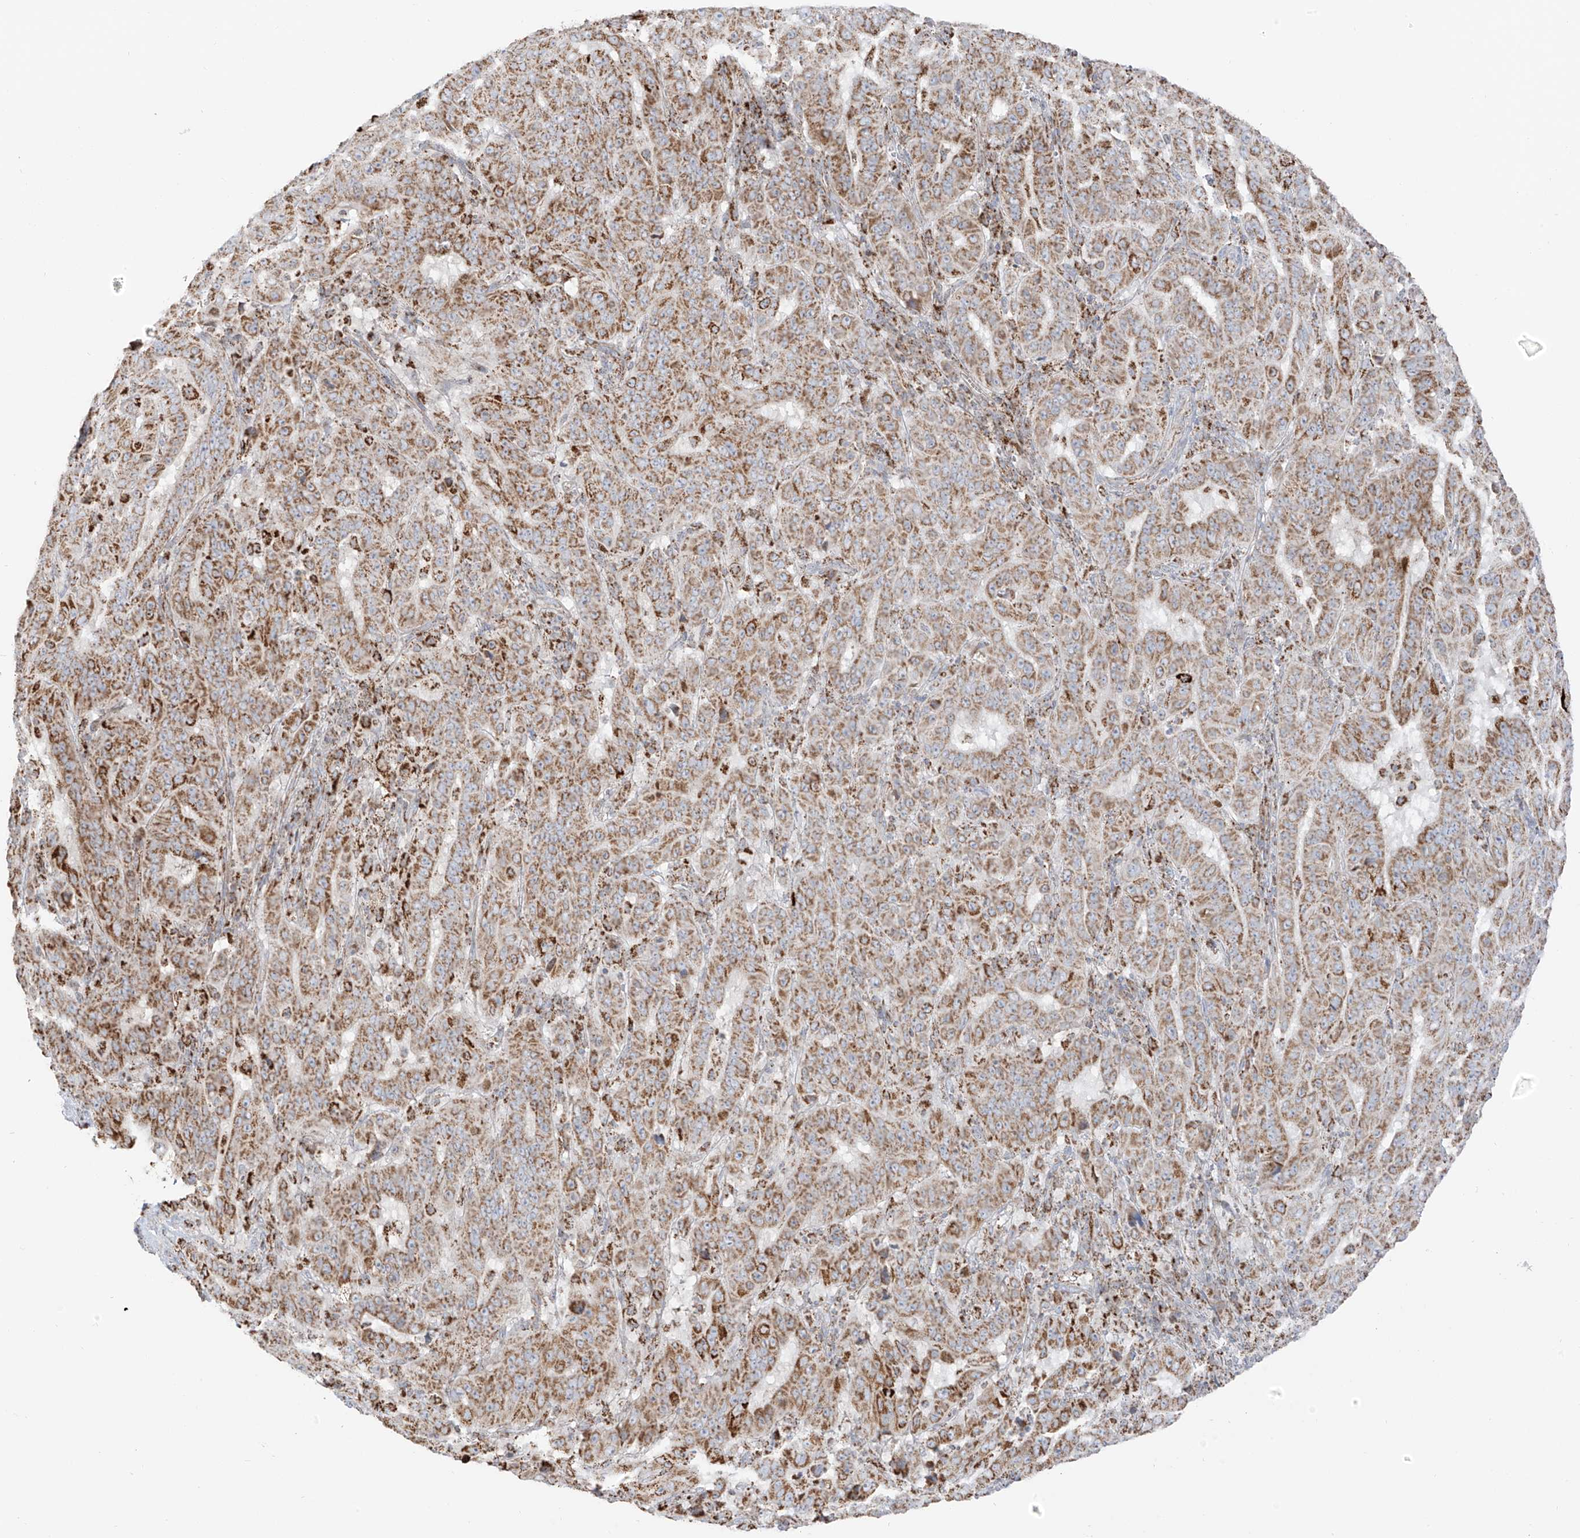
{"staining": {"intensity": "moderate", "quantity": ">75%", "location": "cytoplasmic/membranous"}, "tissue": "pancreatic cancer", "cell_type": "Tumor cells", "image_type": "cancer", "snomed": [{"axis": "morphology", "description": "Adenocarcinoma, NOS"}, {"axis": "topography", "description": "Pancreas"}], "caption": "Human pancreatic adenocarcinoma stained for a protein (brown) reveals moderate cytoplasmic/membranous positive positivity in approximately >75% of tumor cells.", "gene": "ETHE1", "patient": {"sex": "male", "age": 63}}